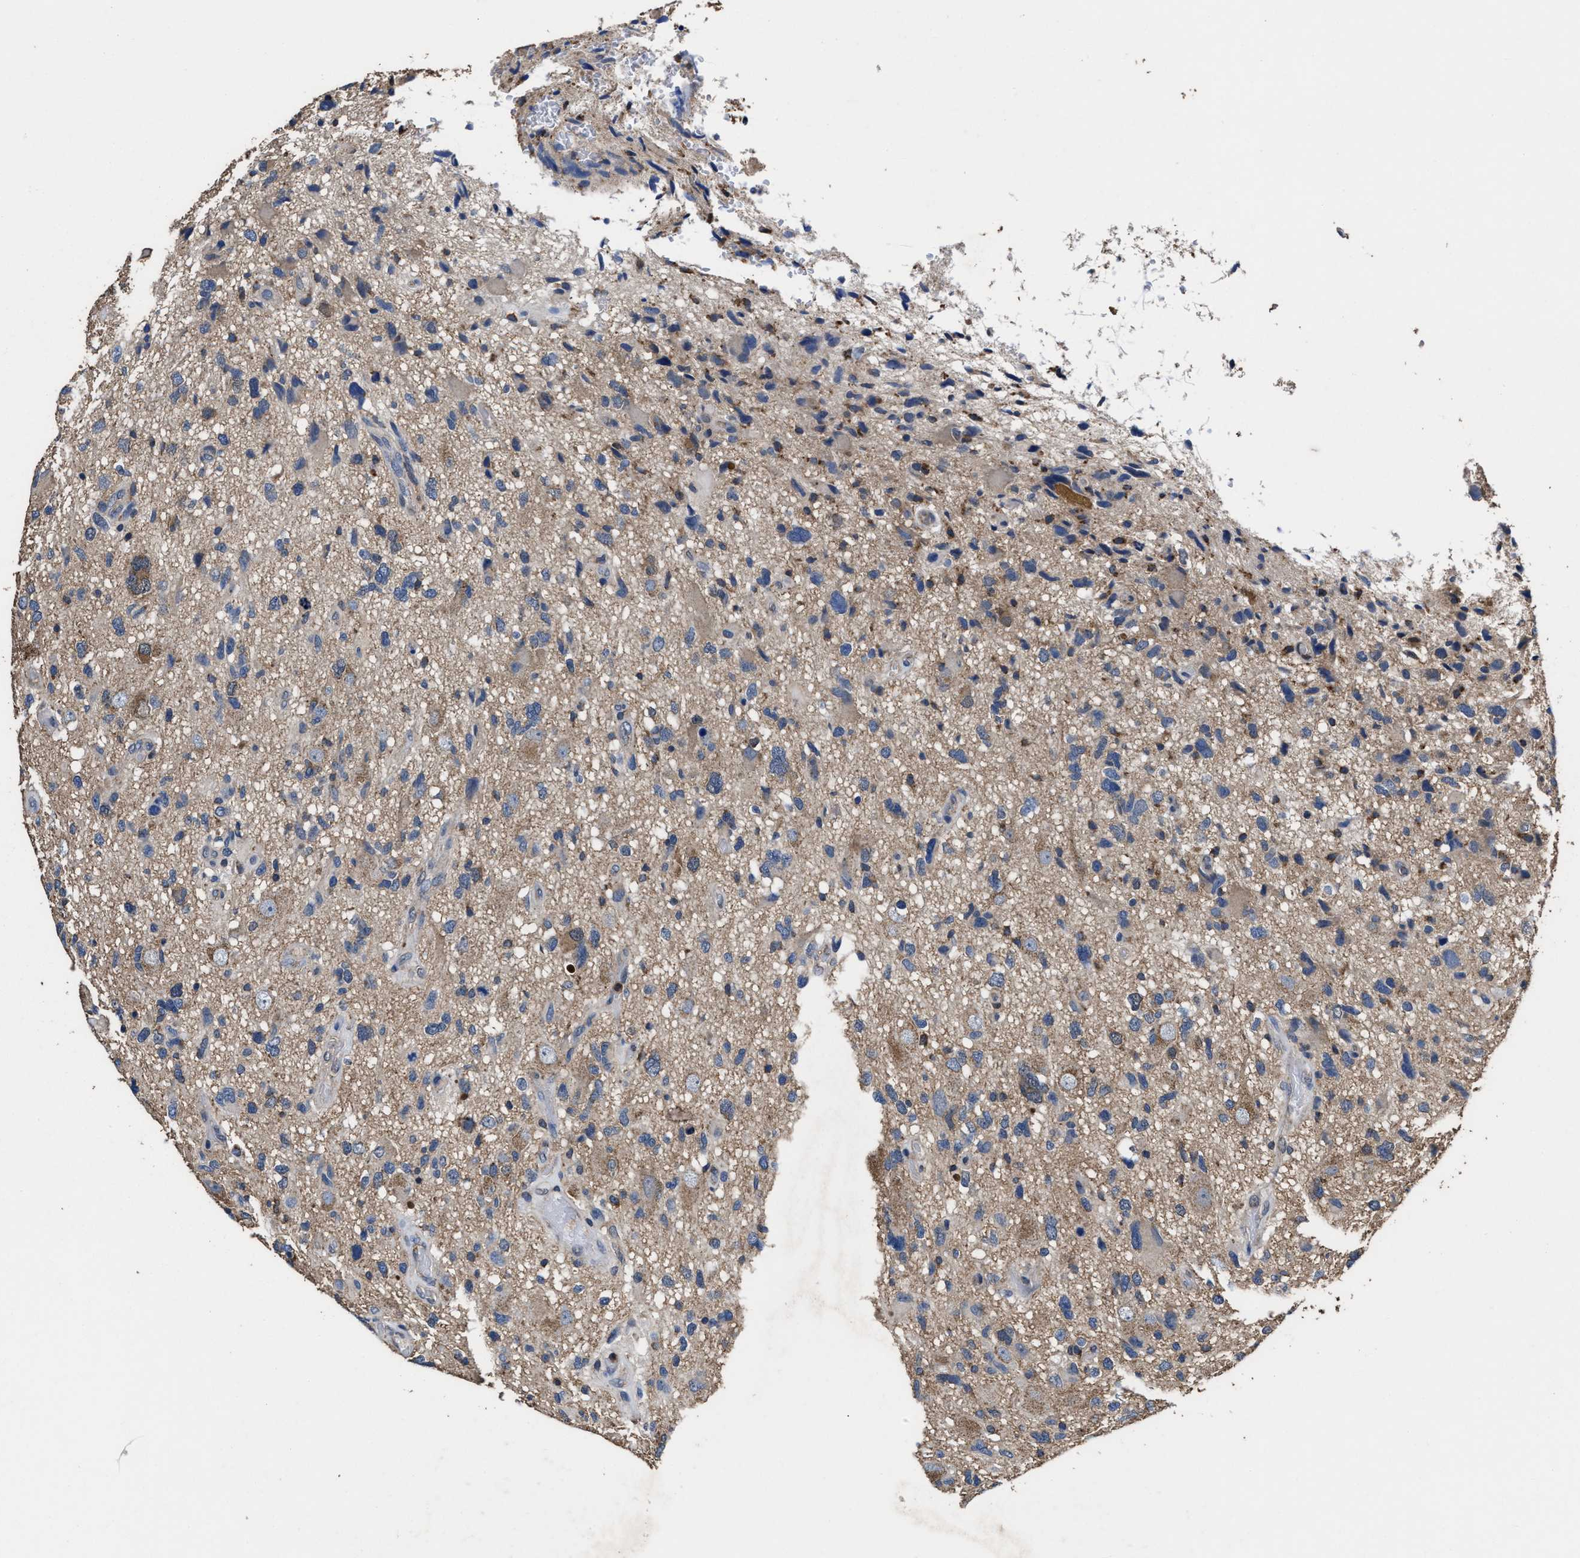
{"staining": {"intensity": "weak", "quantity": "25%-75%", "location": "cytoplasmic/membranous"}, "tissue": "glioma", "cell_type": "Tumor cells", "image_type": "cancer", "snomed": [{"axis": "morphology", "description": "Glioma, malignant, High grade"}, {"axis": "topography", "description": "Brain"}], "caption": "Protein staining by immunohistochemistry (IHC) demonstrates weak cytoplasmic/membranous staining in approximately 25%-75% of tumor cells in glioma.", "gene": "ACLY", "patient": {"sex": "male", "age": 33}}